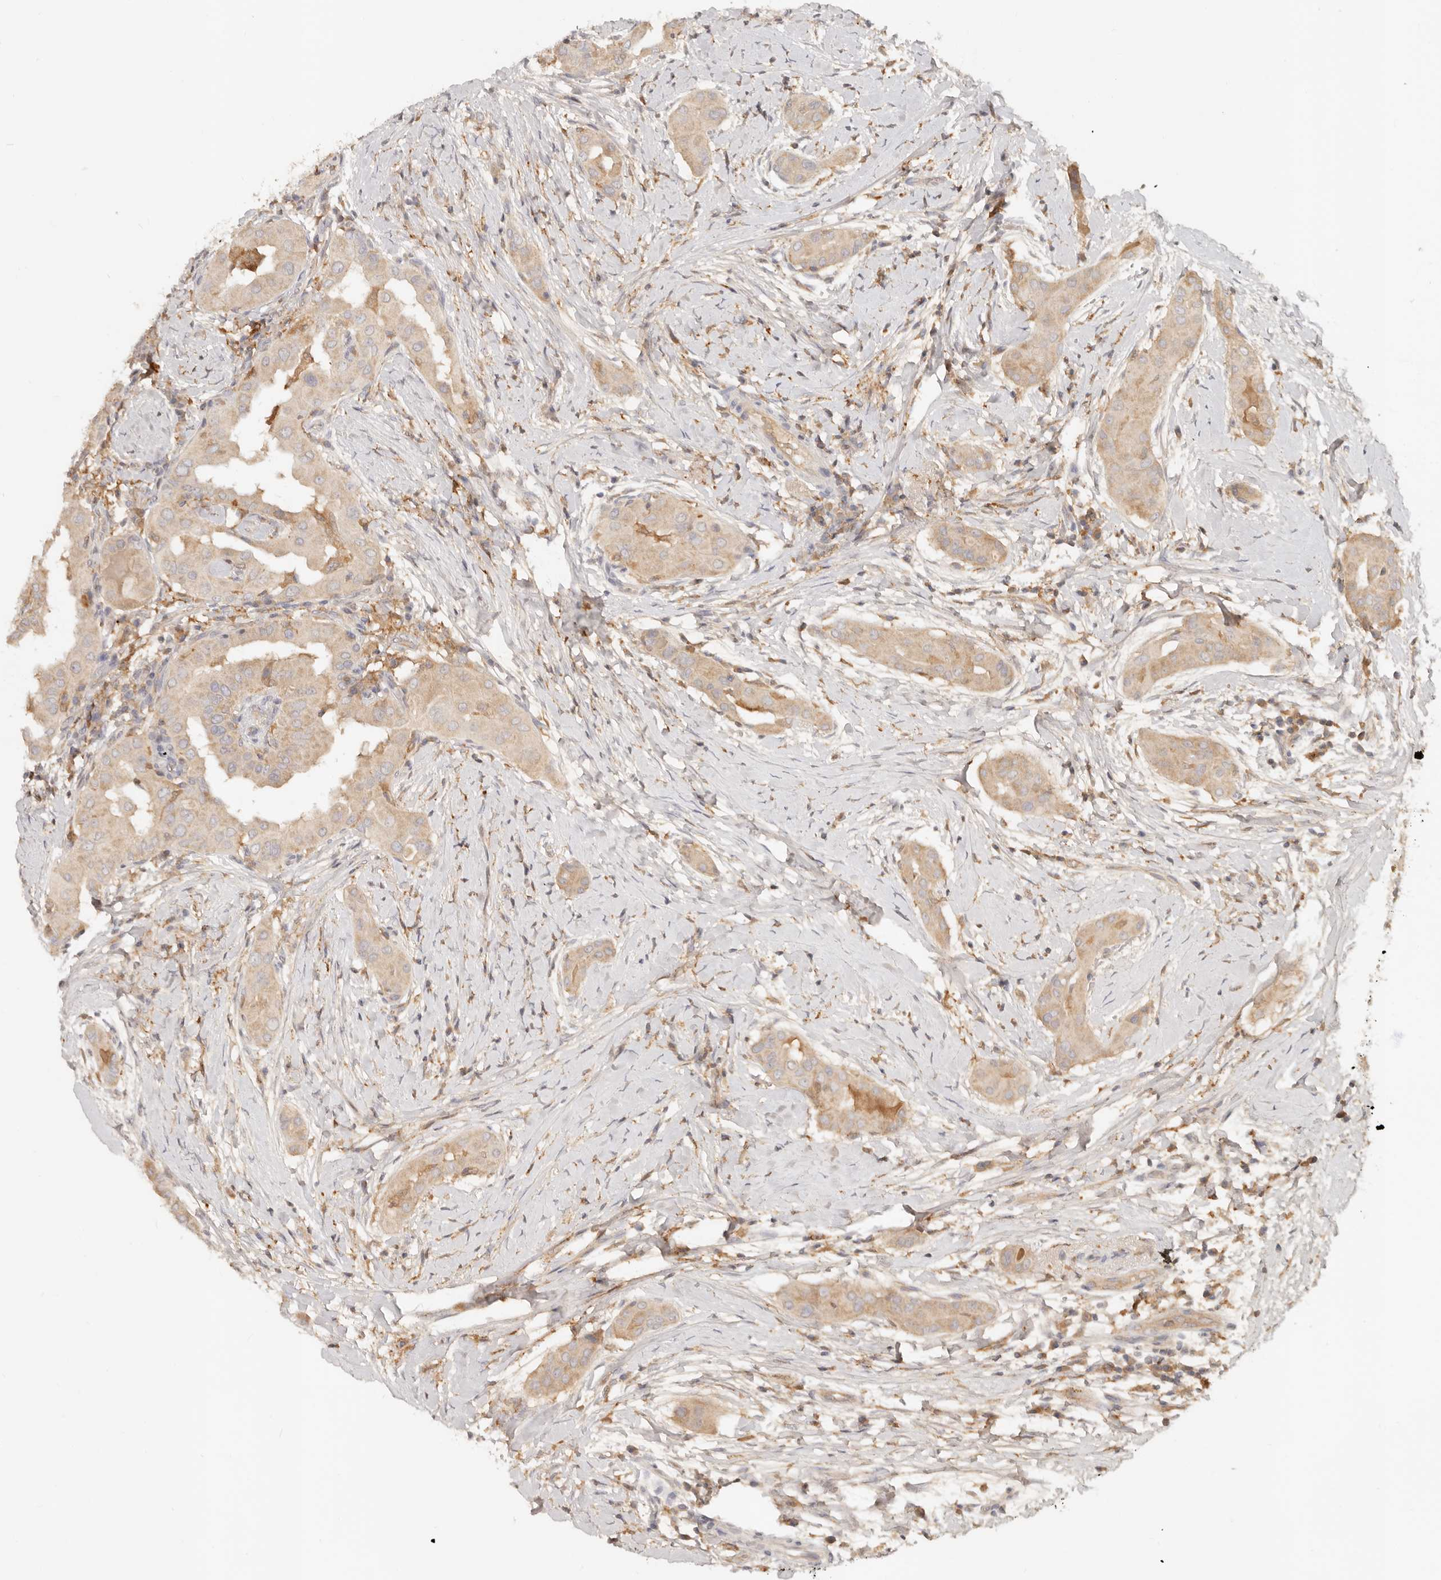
{"staining": {"intensity": "weak", "quantity": ">75%", "location": "cytoplasmic/membranous"}, "tissue": "thyroid cancer", "cell_type": "Tumor cells", "image_type": "cancer", "snomed": [{"axis": "morphology", "description": "Papillary adenocarcinoma, NOS"}, {"axis": "topography", "description": "Thyroid gland"}], "caption": "Protein staining of thyroid cancer tissue exhibits weak cytoplasmic/membranous expression in approximately >75% of tumor cells.", "gene": "NECAP2", "patient": {"sex": "male", "age": 33}}